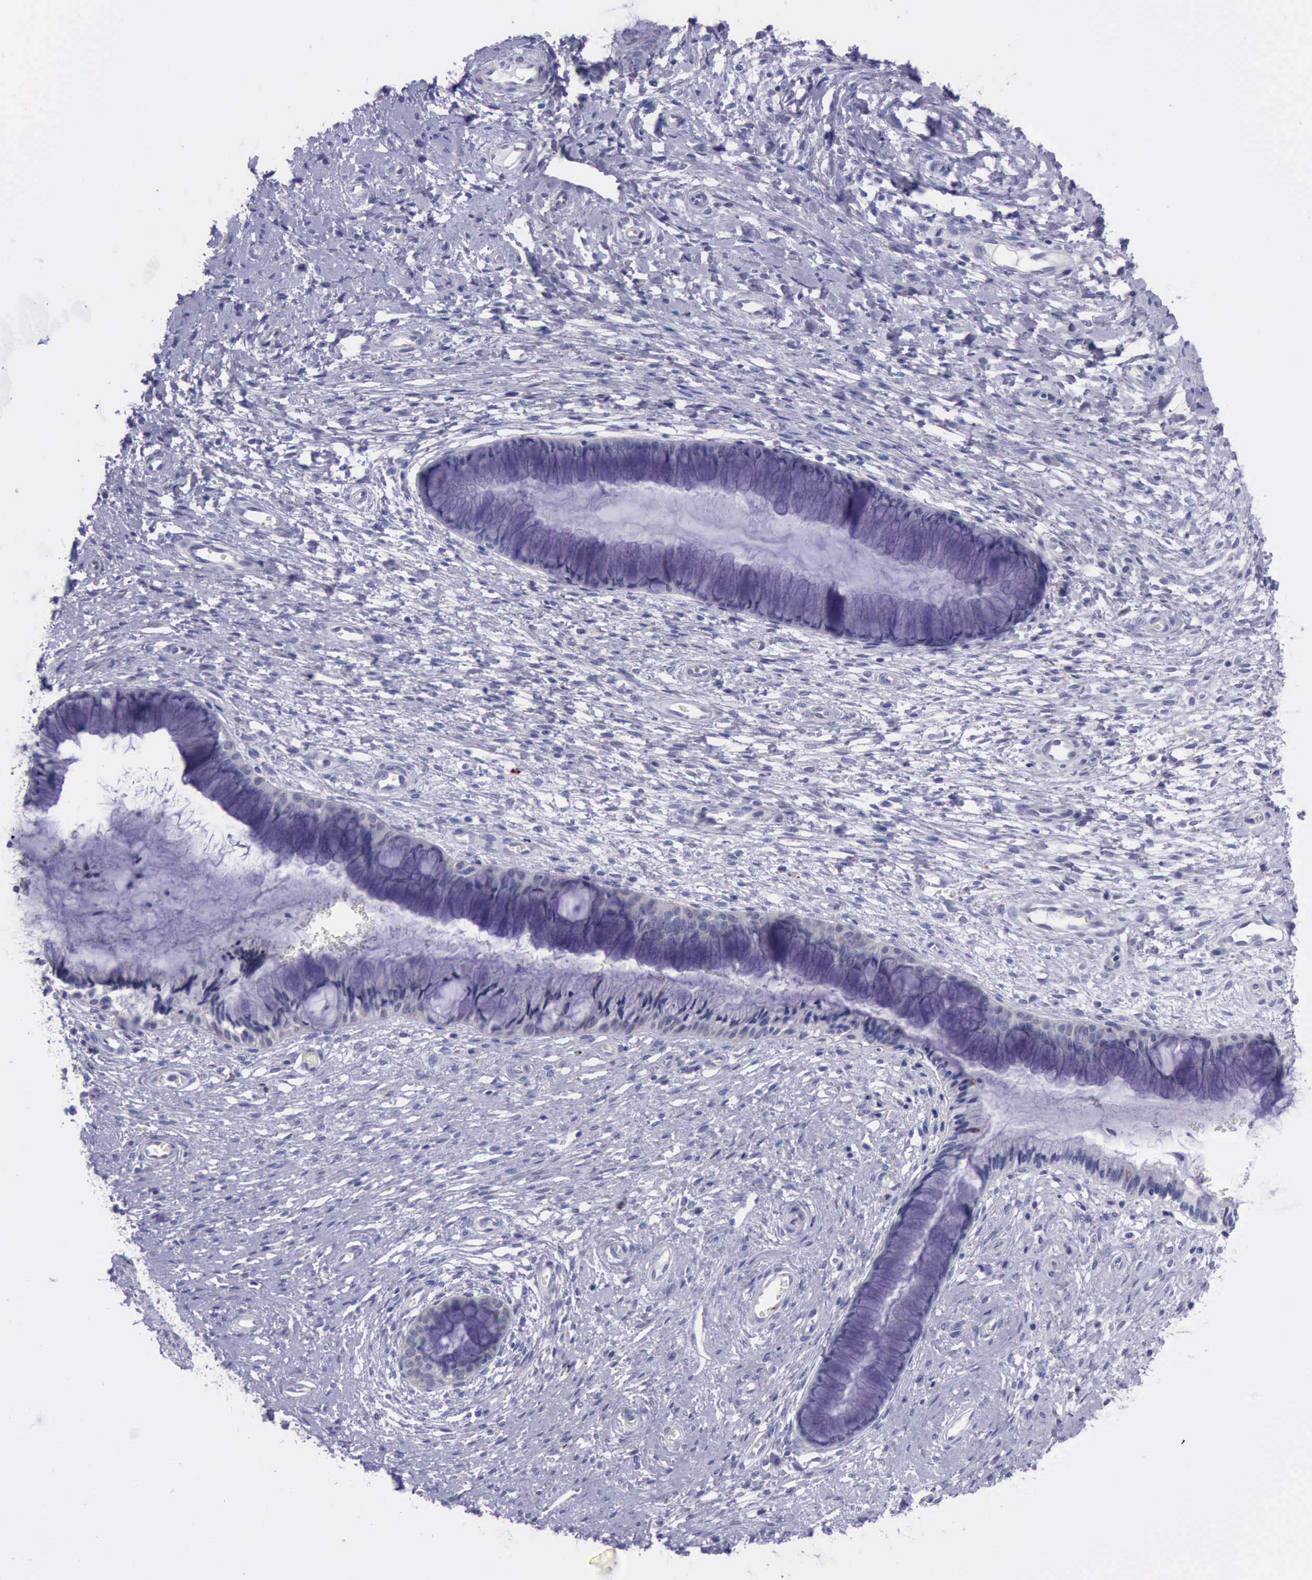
{"staining": {"intensity": "negative", "quantity": "none", "location": "none"}, "tissue": "cervix", "cell_type": "Glandular cells", "image_type": "normal", "snomed": [{"axis": "morphology", "description": "Normal tissue, NOS"}, {"axis": "topography", "description": "Cervix"}], "caption": "An immunohistochemistry histopathology image of unremarkable cervix is shown. There is no staining in glandular cells of cervix. (DAB IHC with hematoxylin counter stain).", "gene": "GLA", "patient": {"sex": "female", "age": 27}}